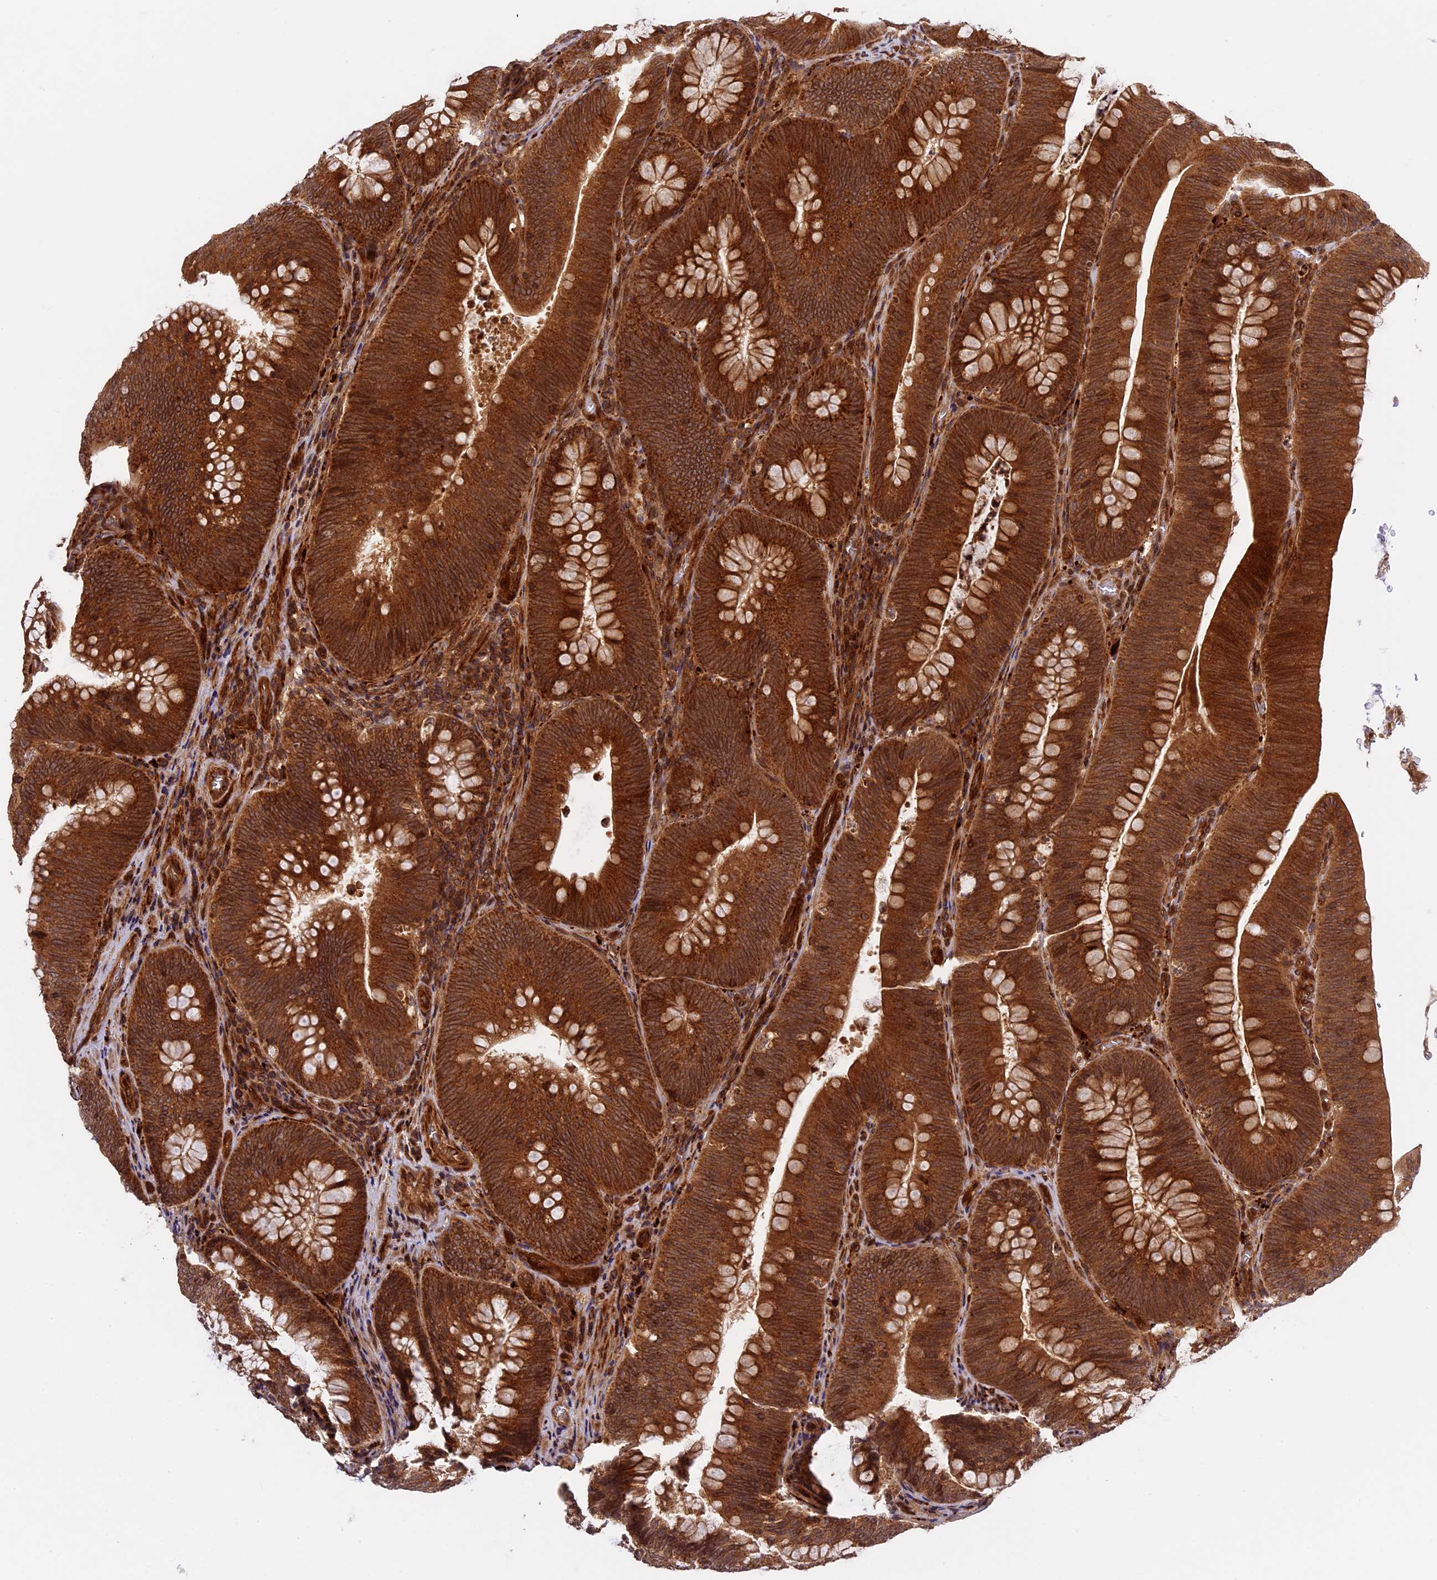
{"staining": {"intensity": "strong", "quantity": ">75%", "location": "cytoplasmic/membranous"}, "tissue": "colorectal cancer", "cell_type": "Tumor cells", "image_type": "cancer", "snomed": [{"axis": "morphology", "description": "Normal tissue, NOS"}, {"axis": "topography", "description": "Colon"}], "caption": "Immunohistochemistry (DAB) staining of human colorectal cancer reveals strong cytoplasmic/membranous protein expression in approximately >75% of tumor cells. (DAB IHC with brightfield microscopy, high magnification).", "gene": "DGKH", "patient": {"sex": "female", "age": 82}}